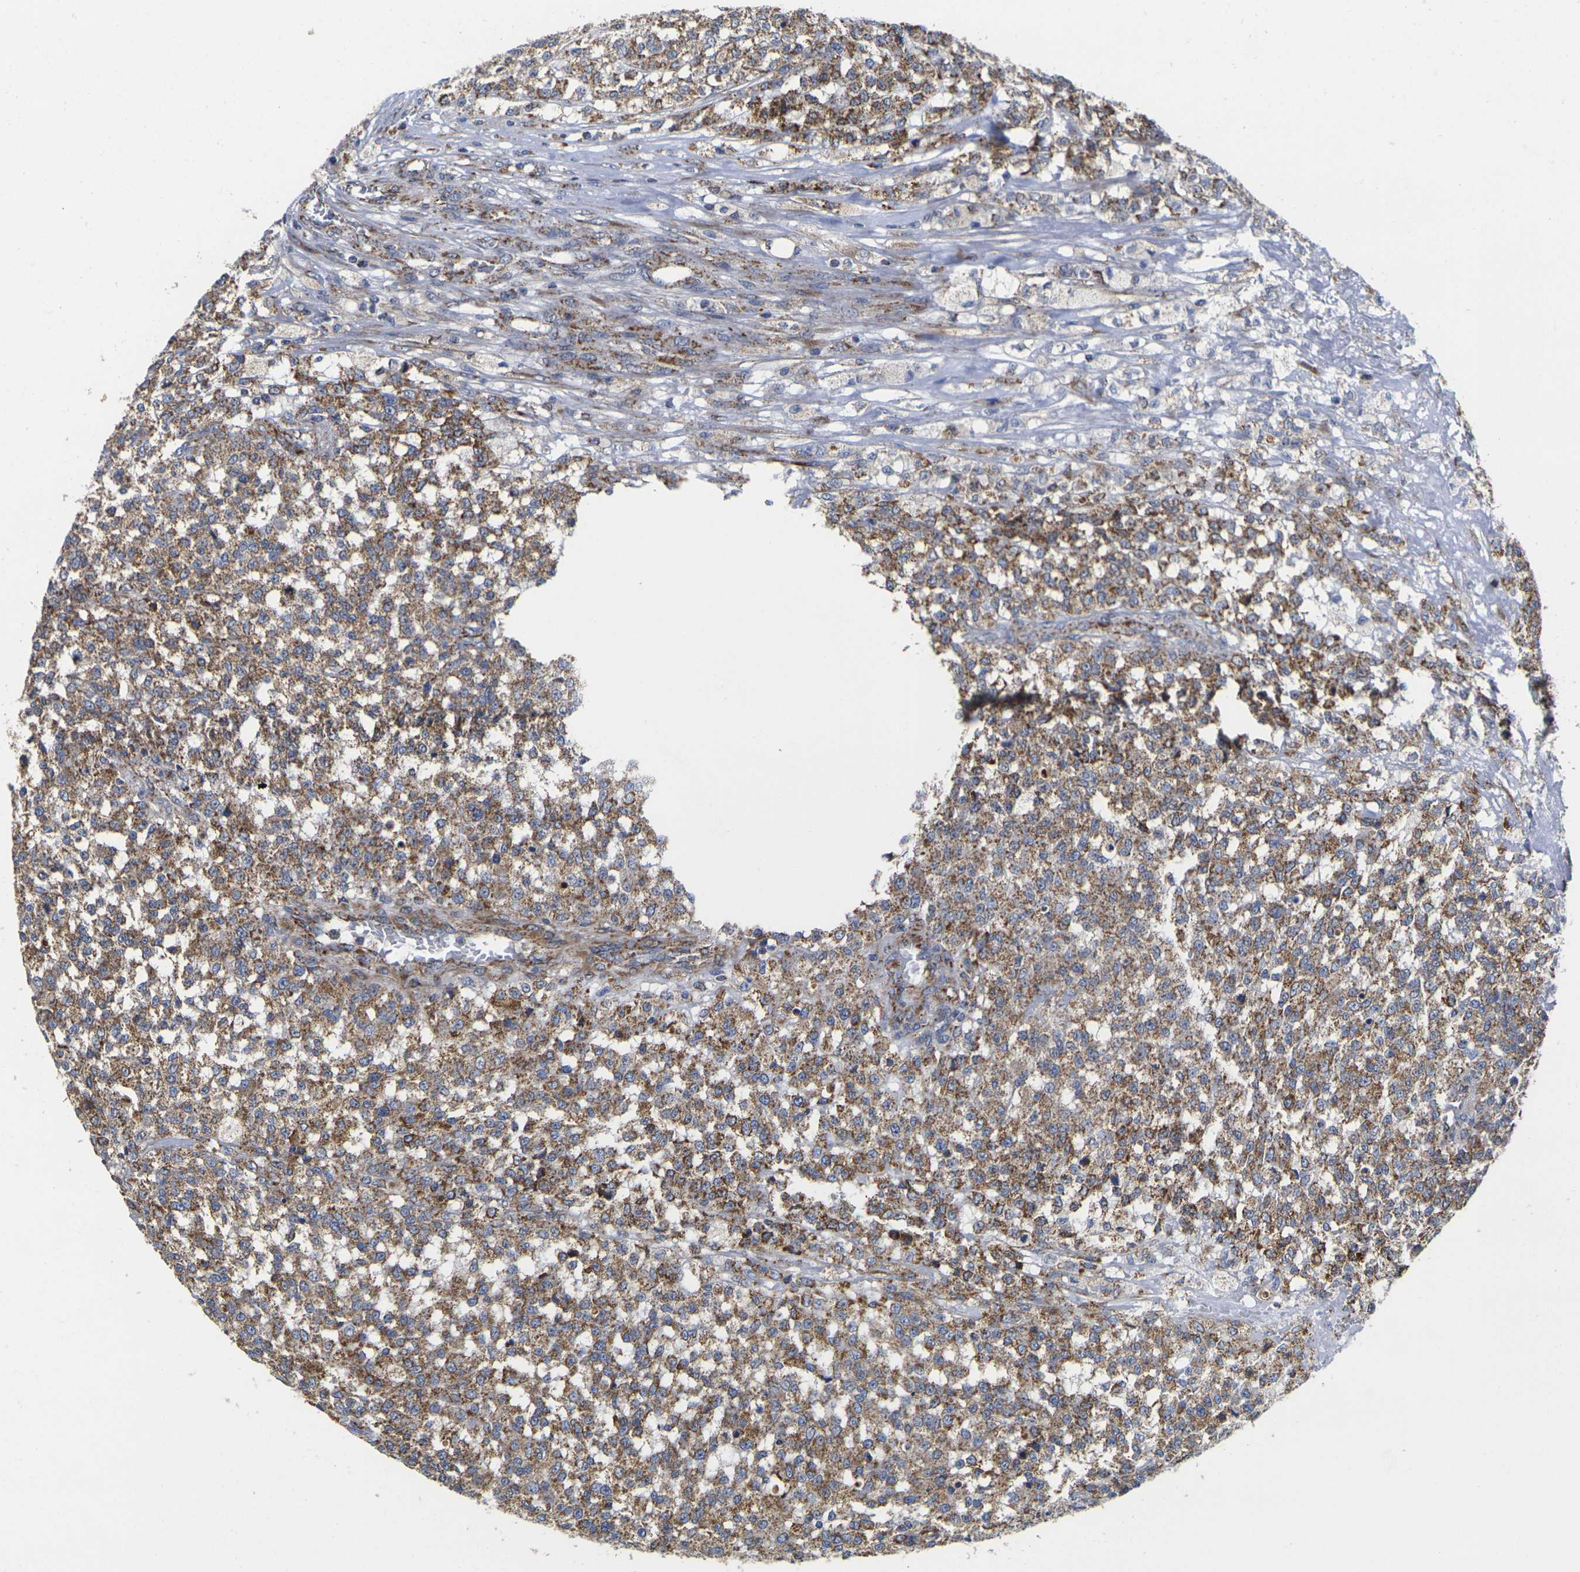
{"staining": {"intensity": "moderate", "quantity": ">75%", "location": "cytoplasmic/membranous"}, "tissue": "testis cancer", "cell_type": "Tumor cells", "image_type": "cancer", "snomed": [{"axis": "morphology", "description": "Seminoma, NOS"}, {"axis": "topography", "description": "Testis"}], "caption": "The image shows immunohistochemical staining of testis seminoma. There is moderate cytoplasmic/membranous positivity is present in about >75% of tumor cells.", "gene": "P2RY11", "patient": {"sex": "male", "age": 59}}